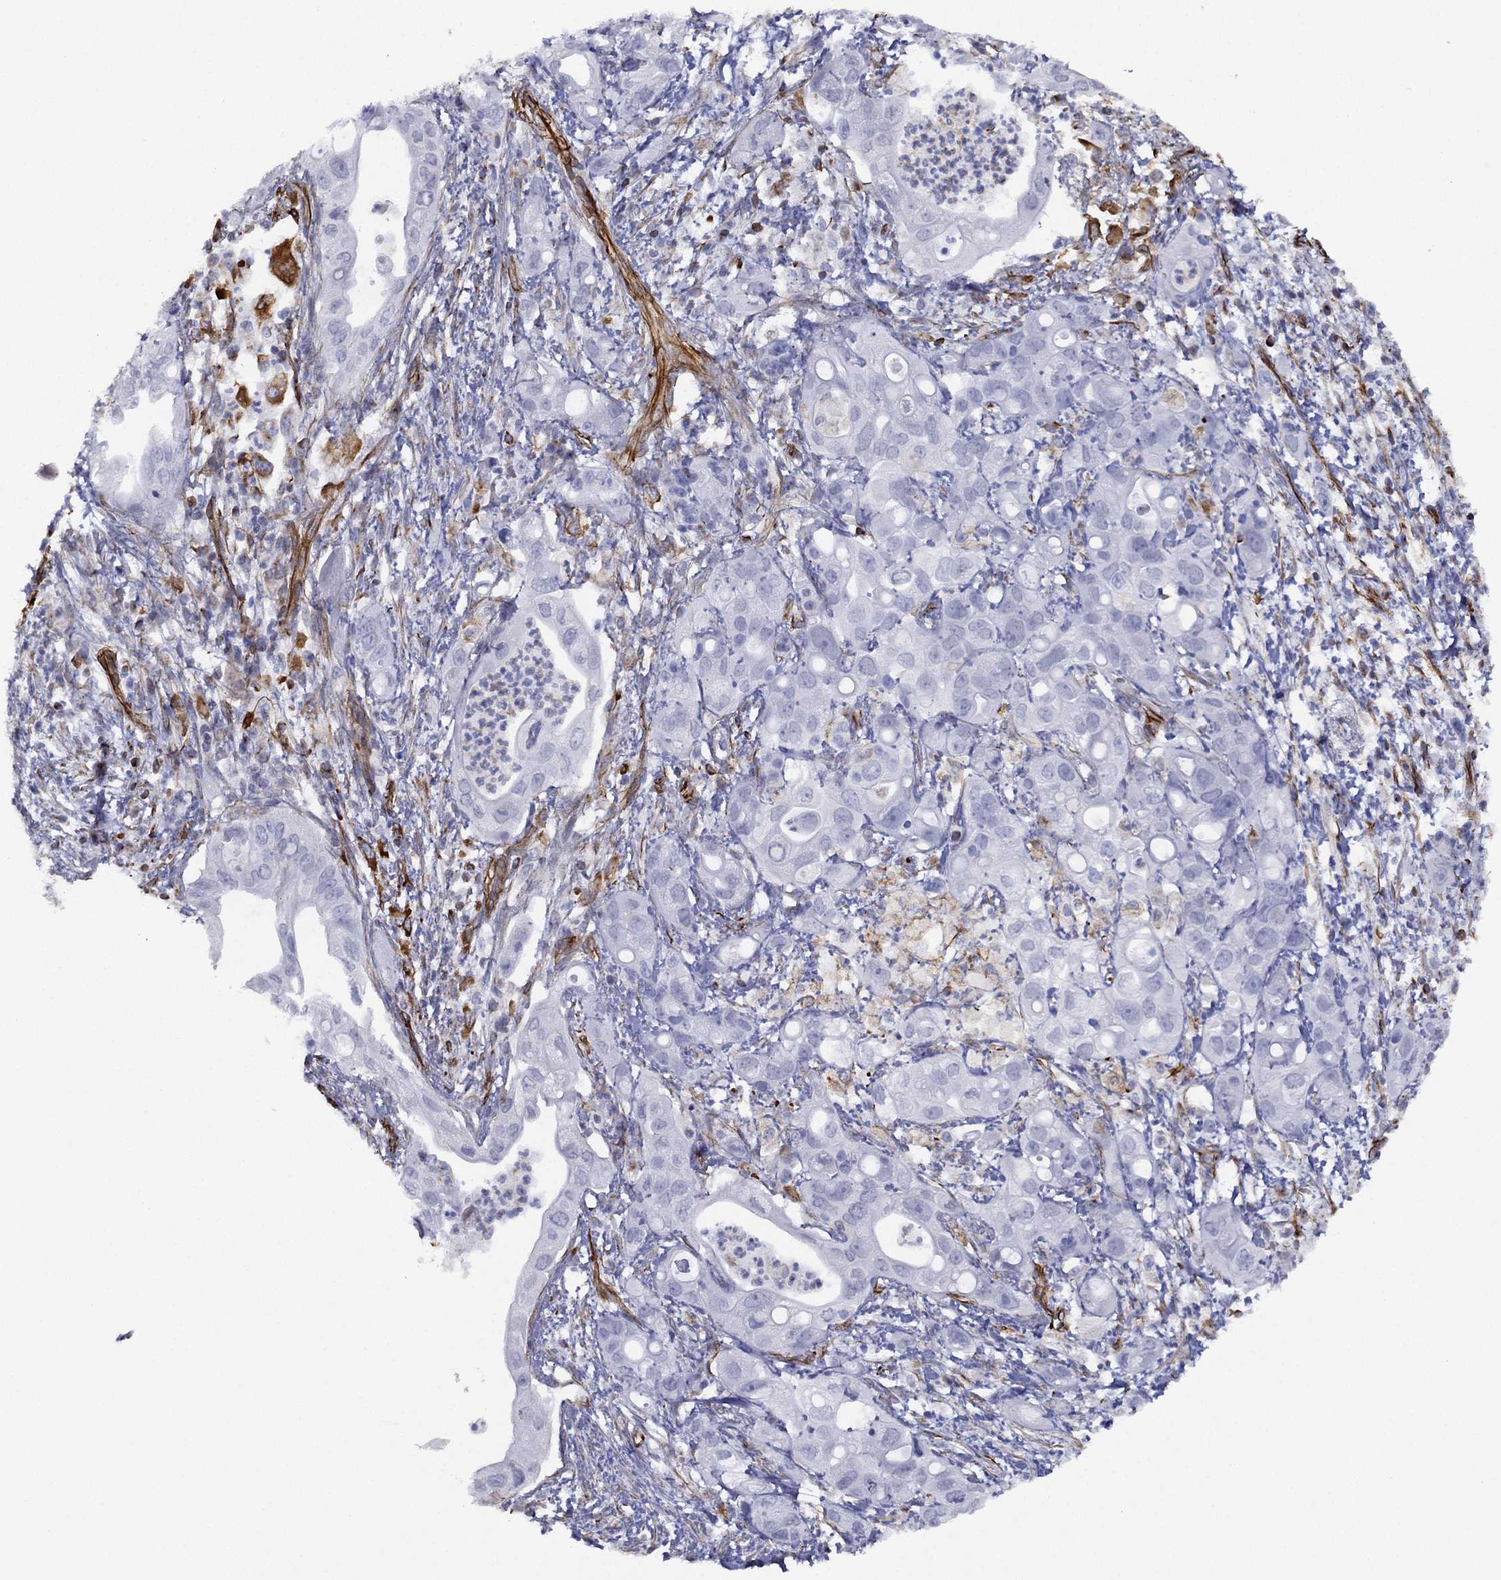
{"staining": {"intensity": "negative", "quantity": "none", "location": "none"}, "tissue": "pancreatic cancer", "cell_type": "Tumor cells", "image_type": "cancer", "snomed": [{"axis": "morphology", "description": "Adenocarcinoma, NOS"}, {"axis": "topography", "description": "Pancreas"}], "caption": "Immunohistochemistry (IHC) photomicrograph of human adenocarcinoma (pancreatic) stained for a protein (brown), which exhibits no expression in tumor cells.", "gene": "MAS1", "patient": {"sex": "female", "age": 72}}